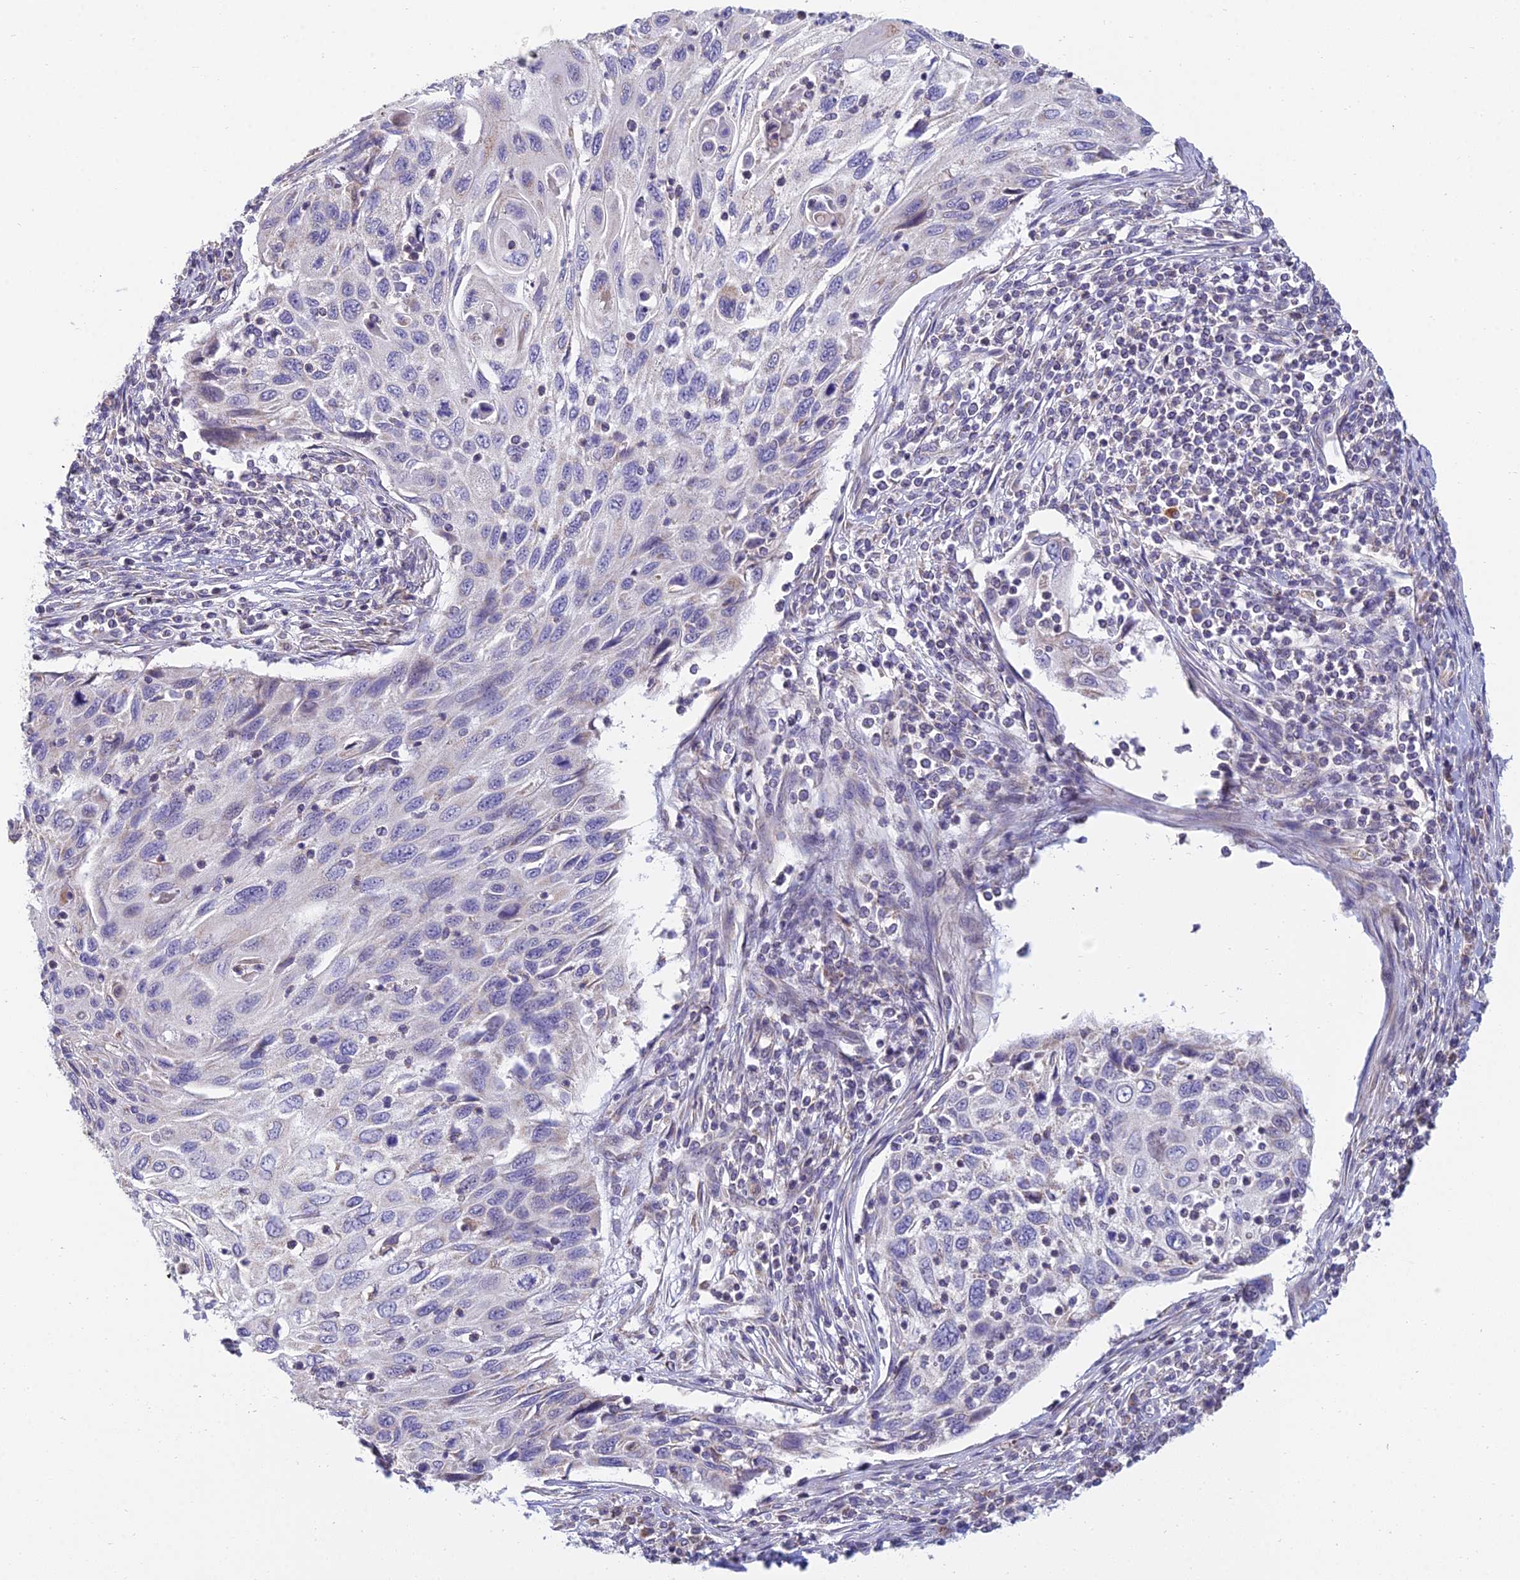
{"staining": {"intensity": "negative", "quantity": "none", "location": "none"}, "tissue": "cervical cancer", "cell_type": "Tumor cells", "image_type": "cancer", "snomed": [{"axis": "morphology", "description": "Squamous cell carcinoma, NOS"}, {"axis": "topography", "description": "Cervix"}], "caption": "Tumor cells show no significant protein positivity in cervical squamous cell carcinoma. The staining is performed using DAB (3,3'-diaminobenzidine) brown chromogen with nuclei counter-stained in using hematoxylin.", "gene": "CFAP206", "patient": {"sex": "female", "age": 70}}